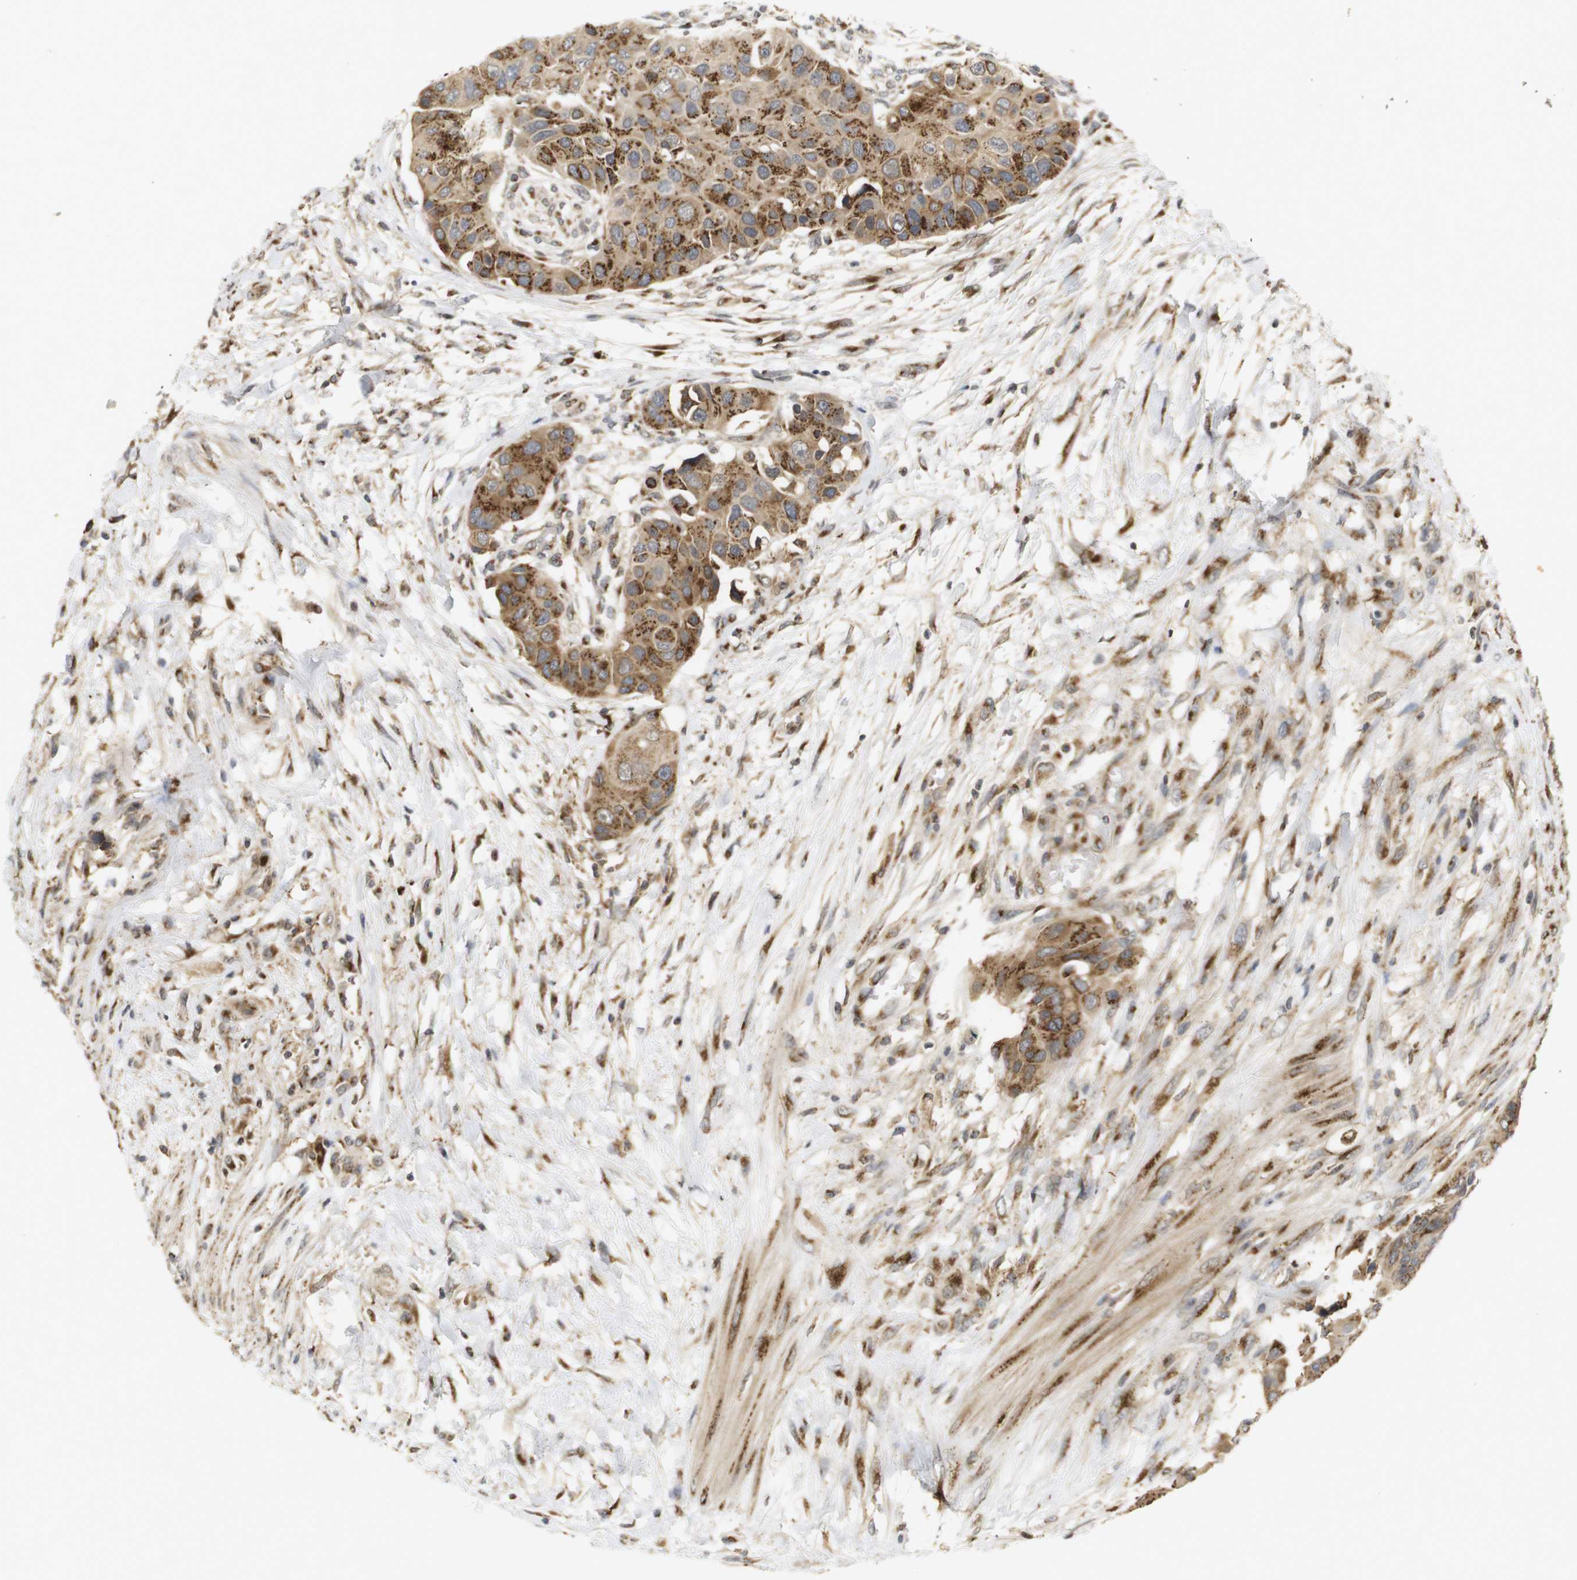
{"staining": {"intensity": "moderate", "quantity": ">75%", "location": "cytoplasmic/membranous"}, "tissue": "colorectal cancer", "cell_type": "Tumor cells", "image_type": "cancer", "snomed": [{"axis": "morphology", "description": "Adenocarcinoma, NOS"}, {"axis": "topography", "description": "Rectum"}], "caption": "Immunohistochemistry (IHC) of human colorectal cancer (adenocarcinoma) reveals medium levels of moderate cytoplasmic/membranous expression in about >75% of tumor cells. Using DAB (3,3'-diaminobenzidine) (brown) and hematoxylin (blue) stains, captured at high magnification using brightfield microscopy.", "gene": "ZFPL1", "patient": {"sex": "male", "age": 51}}